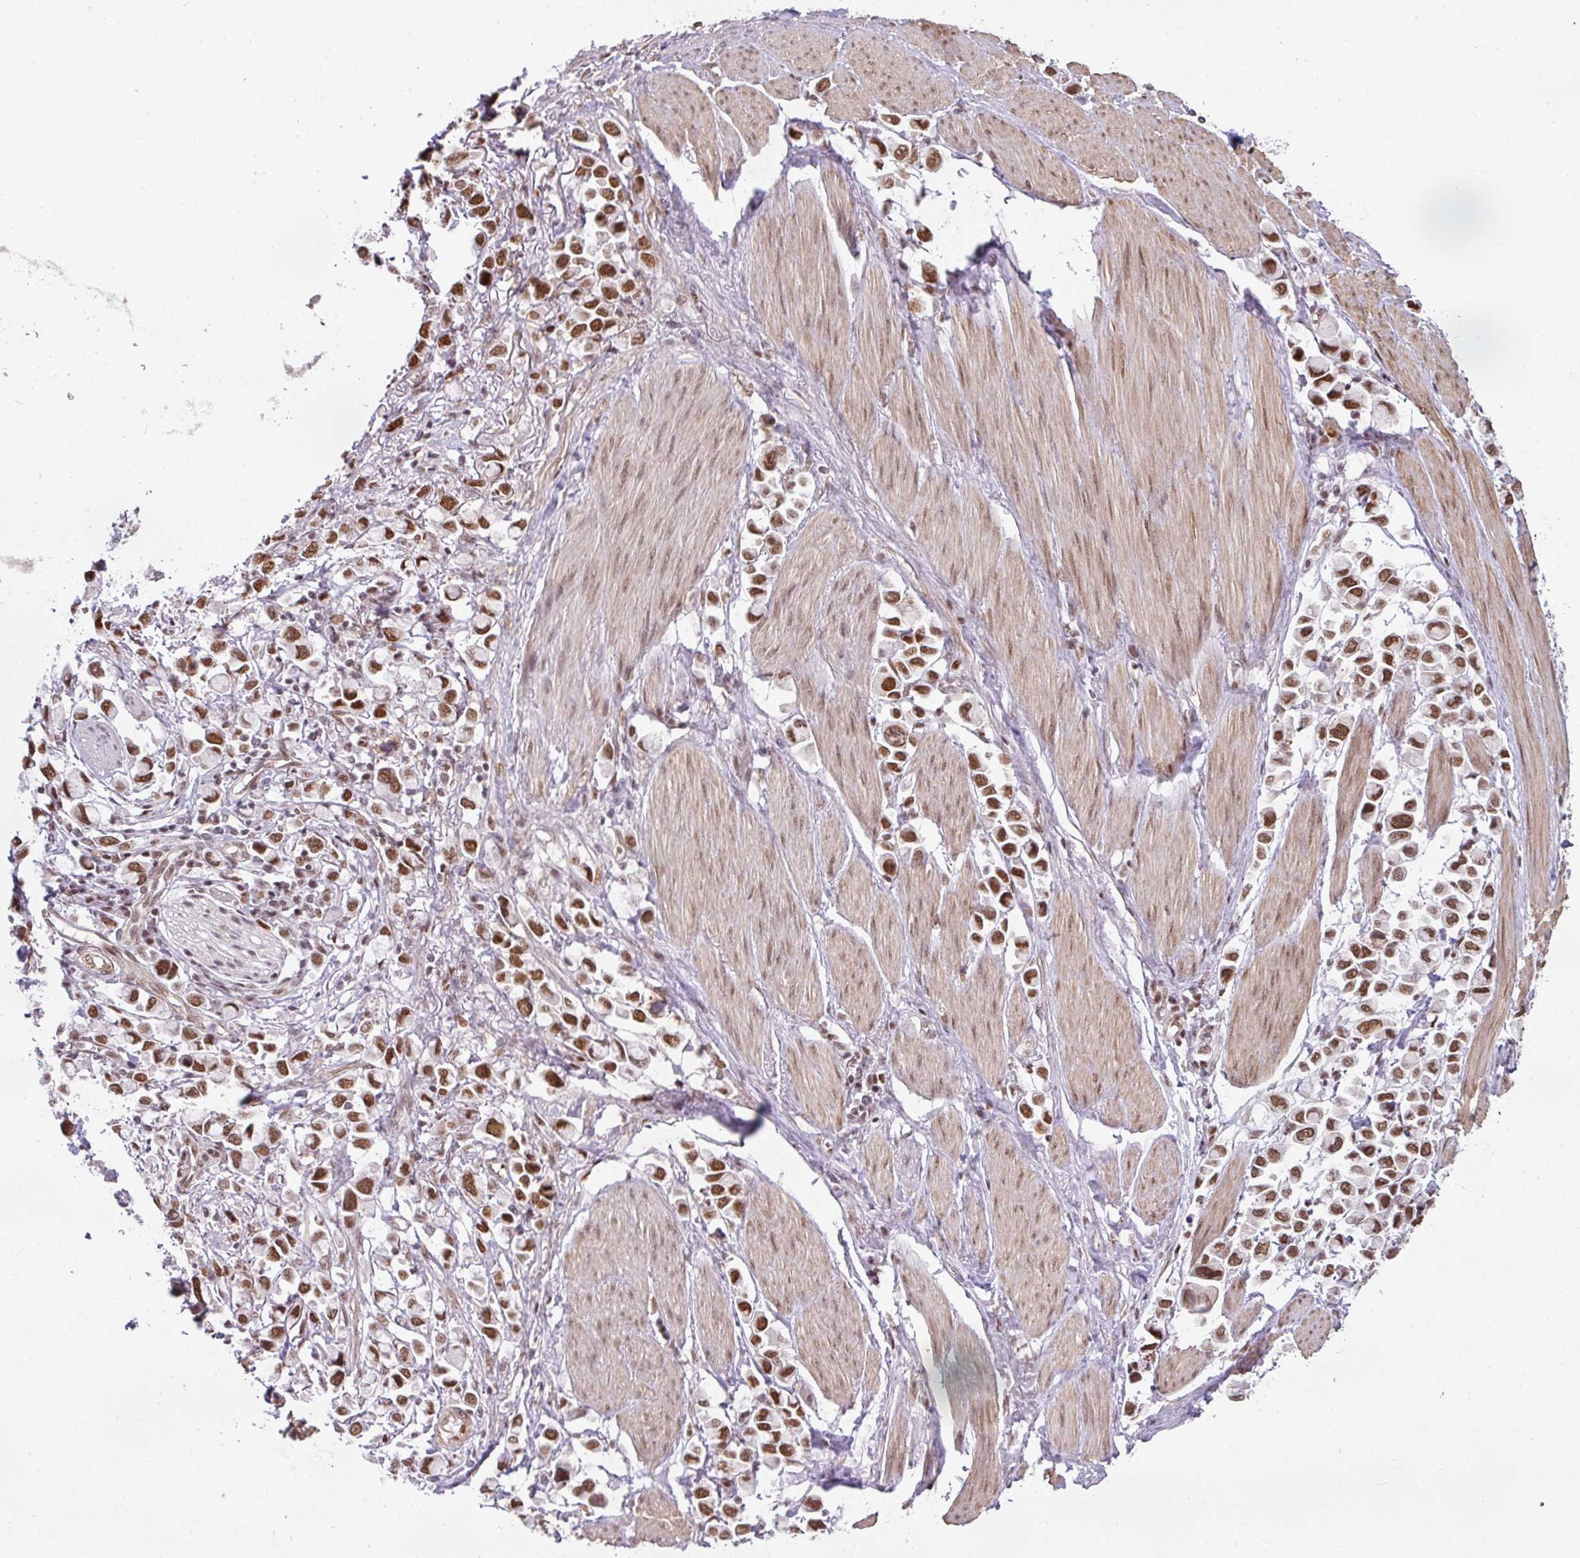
{"staining": {"intensity": "strong", "quantity": ">75%", "location": "nuclear"}, "tissue": "stomach cancer", "cell_type": "Tumor cells", "image_type": "cancer", "snomed": [{"axis": "morphology", "description": "Adenocarcinoma, NOS"}, {"axis": "topography", "description": "Stomach"}], "caption": "Strong nuclear expression for a protein is appreciated in about >75% of tumor cells of stomach cancer (adenocarcinoma) using immunohistochemistry.", "gene": "NCOA5", "patient": {"sex": "female", "age": 81}}